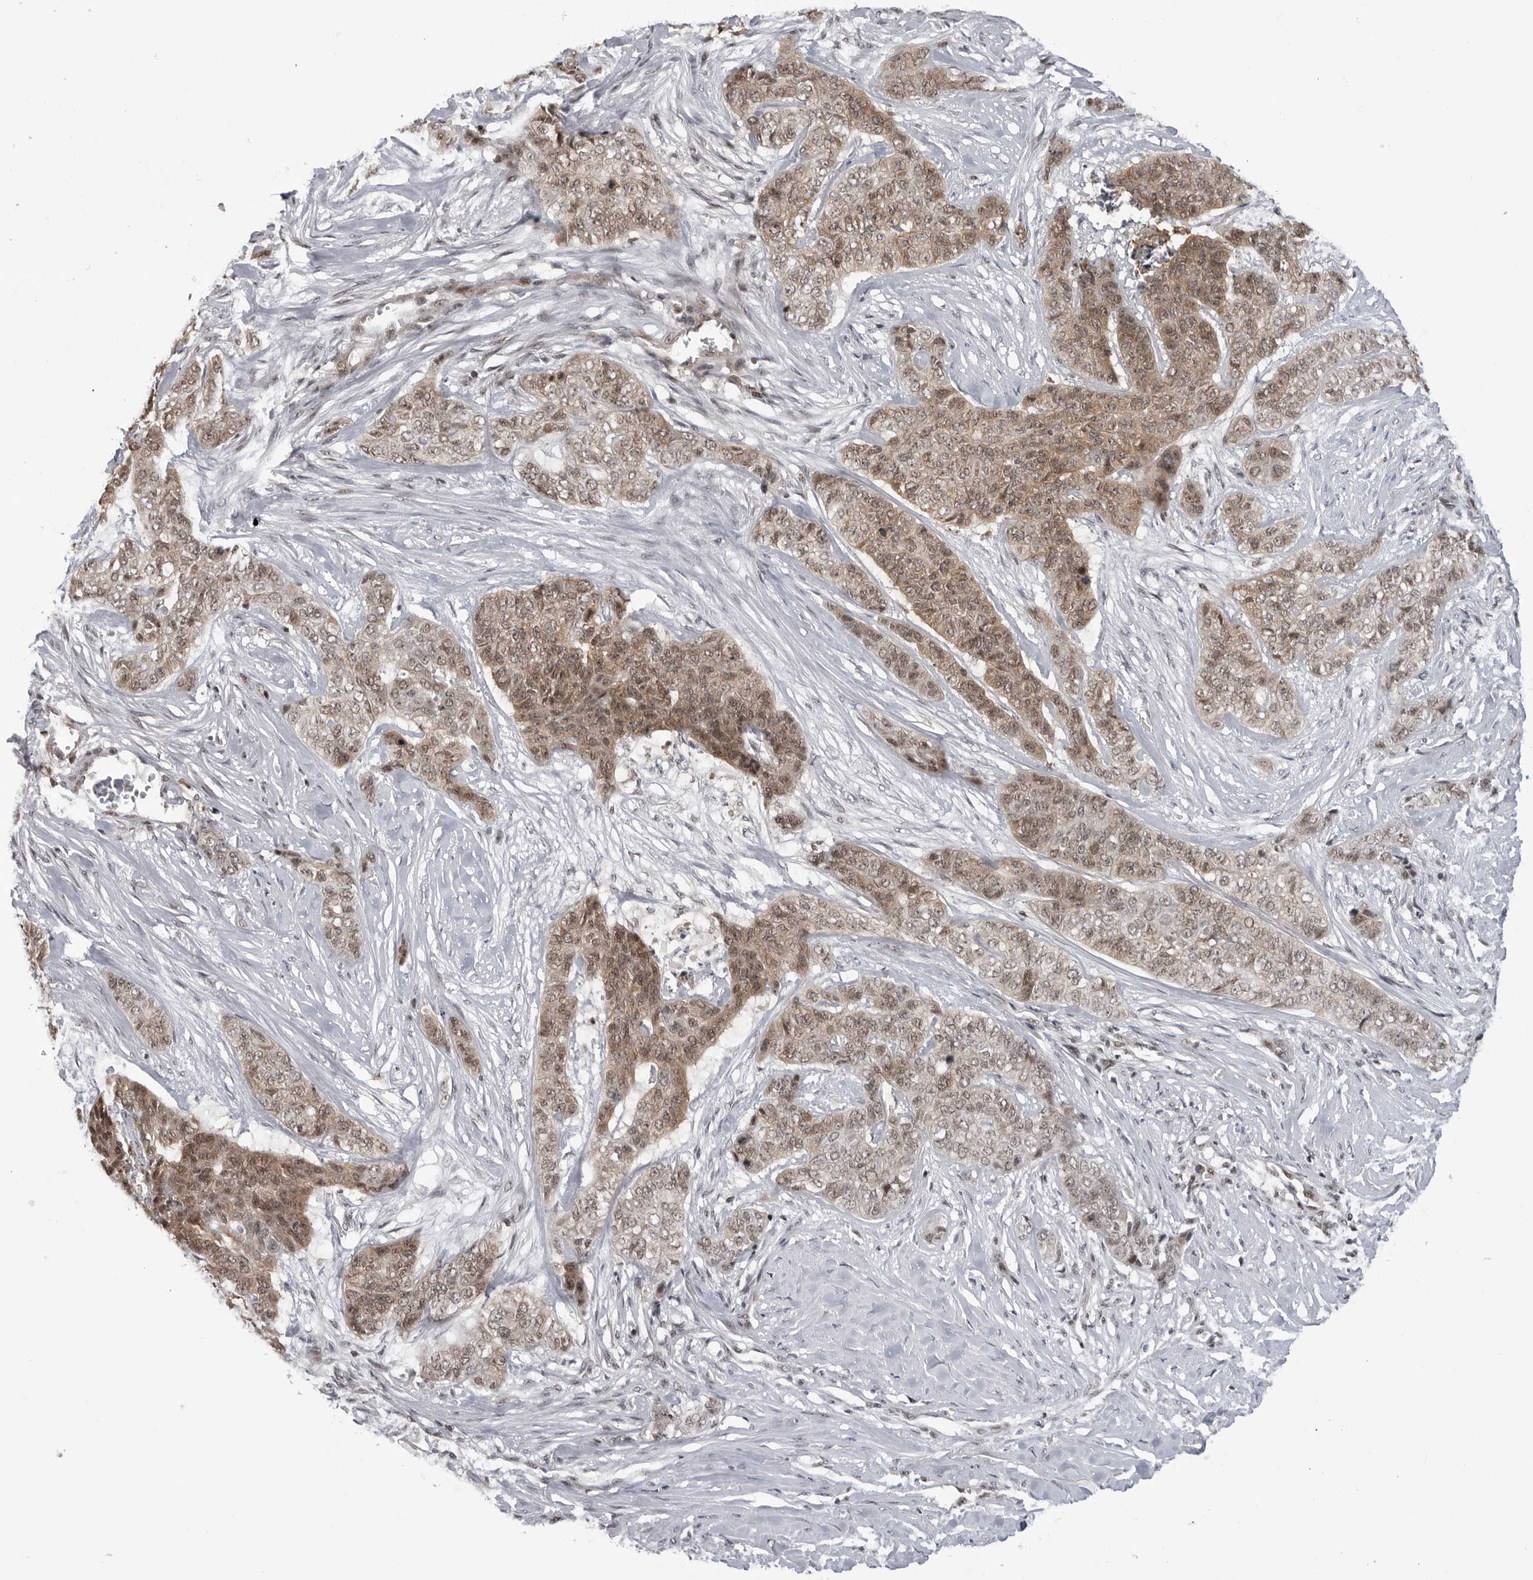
{"staining": {"intensity": "moderate", "quantity": ">75%", "location": "cytoplasmic/membranous,nuclear"}, "tissue": "skin cancer", "cell_type": "Tumor cells", "image_type": "cancer", "snomed": [{"axis": "morphology", "description": "Basal cell carcinoma"}, {"axis": "topography", "description": "Skin"}], "caption": "Skin basal cell carcinoma stained for a protein shows moderate cytoplasmic/membranous and nuclear positivity in tumor cells.", "gene": "TRIM66", "patient": {"sex": "female", "age": 64}}